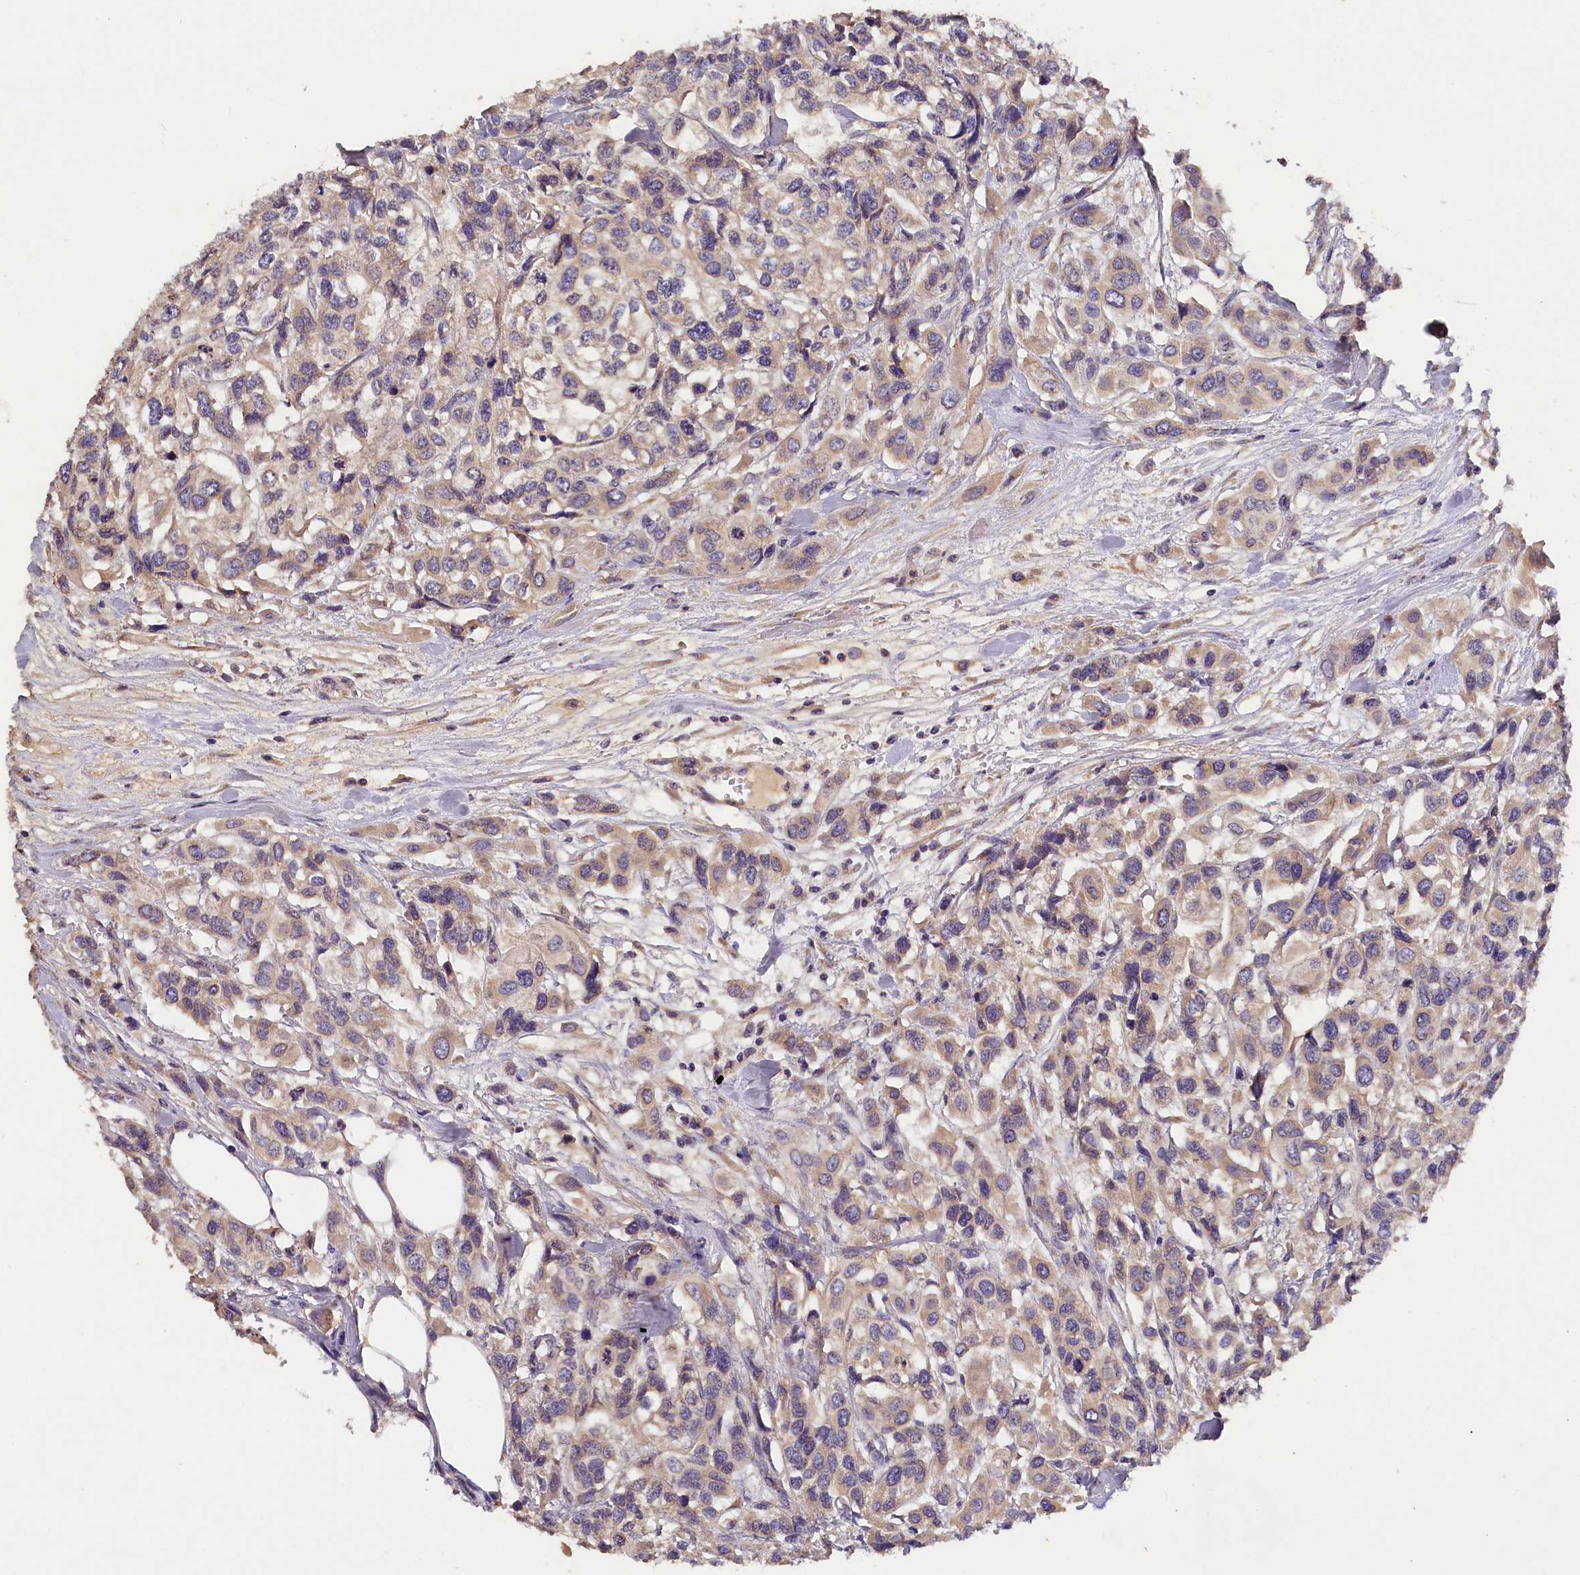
{"staining": {"intensity": "weak", "quantity": "25%-75%", "location": "cytoplasmic/membranous"}, "tissue": "urothelial cancer", "cell_type": "Tumor cells", "image_type": "cancer", "snomed": [{"axis": "morphology", "description": "Urothelial carcinoma, High grade"}, {"axis": "topography", "description": "Urinary bladder"}], "caption": "Immunohistochemistry (IHC) staining of high-grade urothelial carcinoma, which reveals low levels of weak cytoplasmic/membranous staining in about 25%-75% of tumor cells indicating weak cytoplasmic/membranous protein staining. The staining was performed using DAB (brown) for protein detection and nuclei were counterstained in hematoxylin (blue).", "gene": "ST7L", "patient": {"sex": "male", "age": 67}}